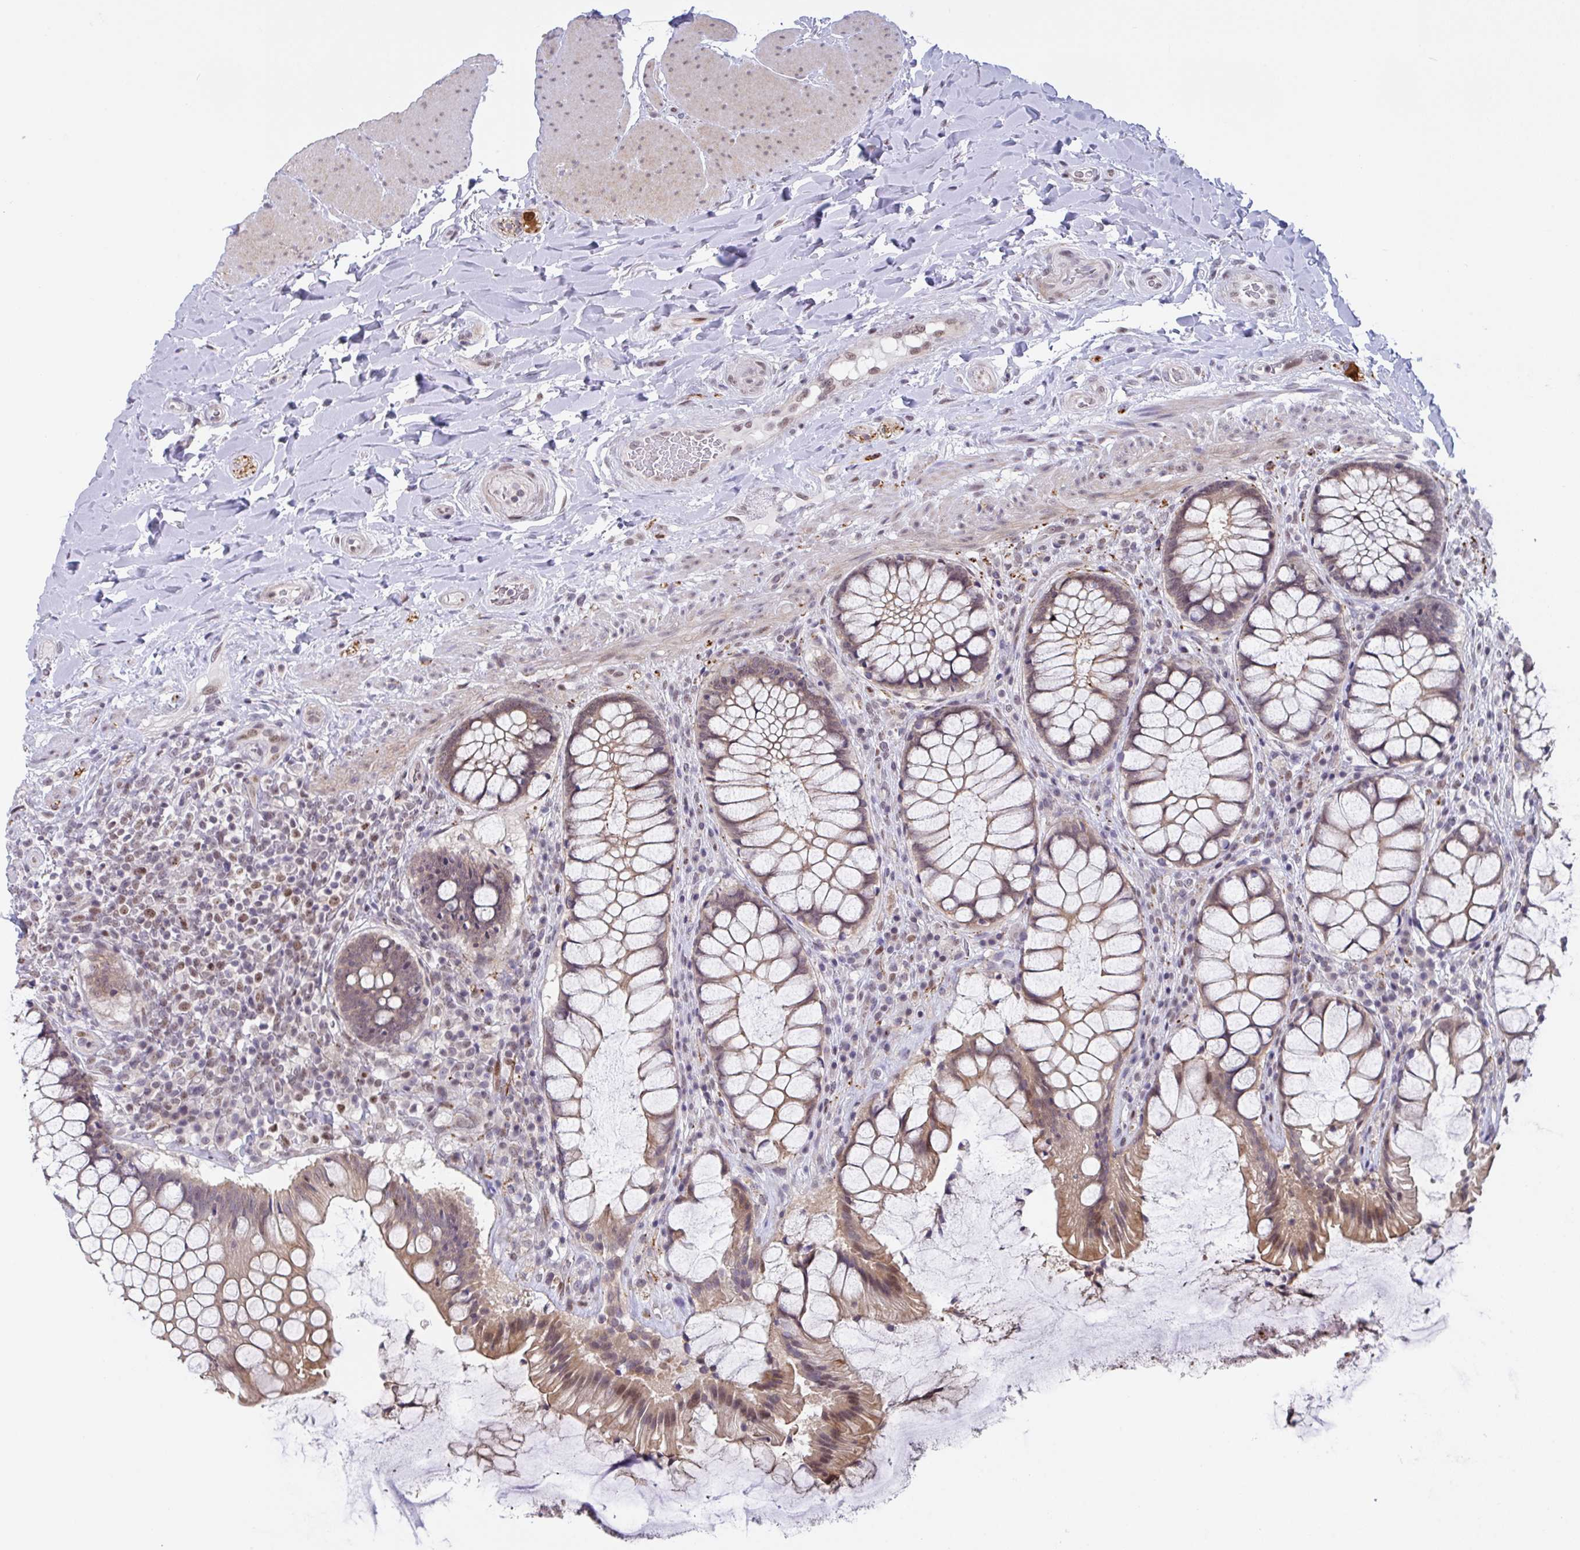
{"staining": {"intensity": "moderate", "quantity": ">75%", "location": "cytoplasmic/membranous,nuclear"}, "tissue": "rectum", "cell_type": "Glandular cells", "image_type": "normal", "snomed": [{"axis": "morphology", "description": "Normal tissue, NOS"}, {"axis": "topography", "description": "Rectum"}], "caption": "About >75% of glandular cells in benign human rectum display moderate cytoplasmic/membranous,nuclear protein staining as visualized by brown immunohistochemical staining.", "gene": "RBM18", "patient": {"sex": "female", "age": 58}}